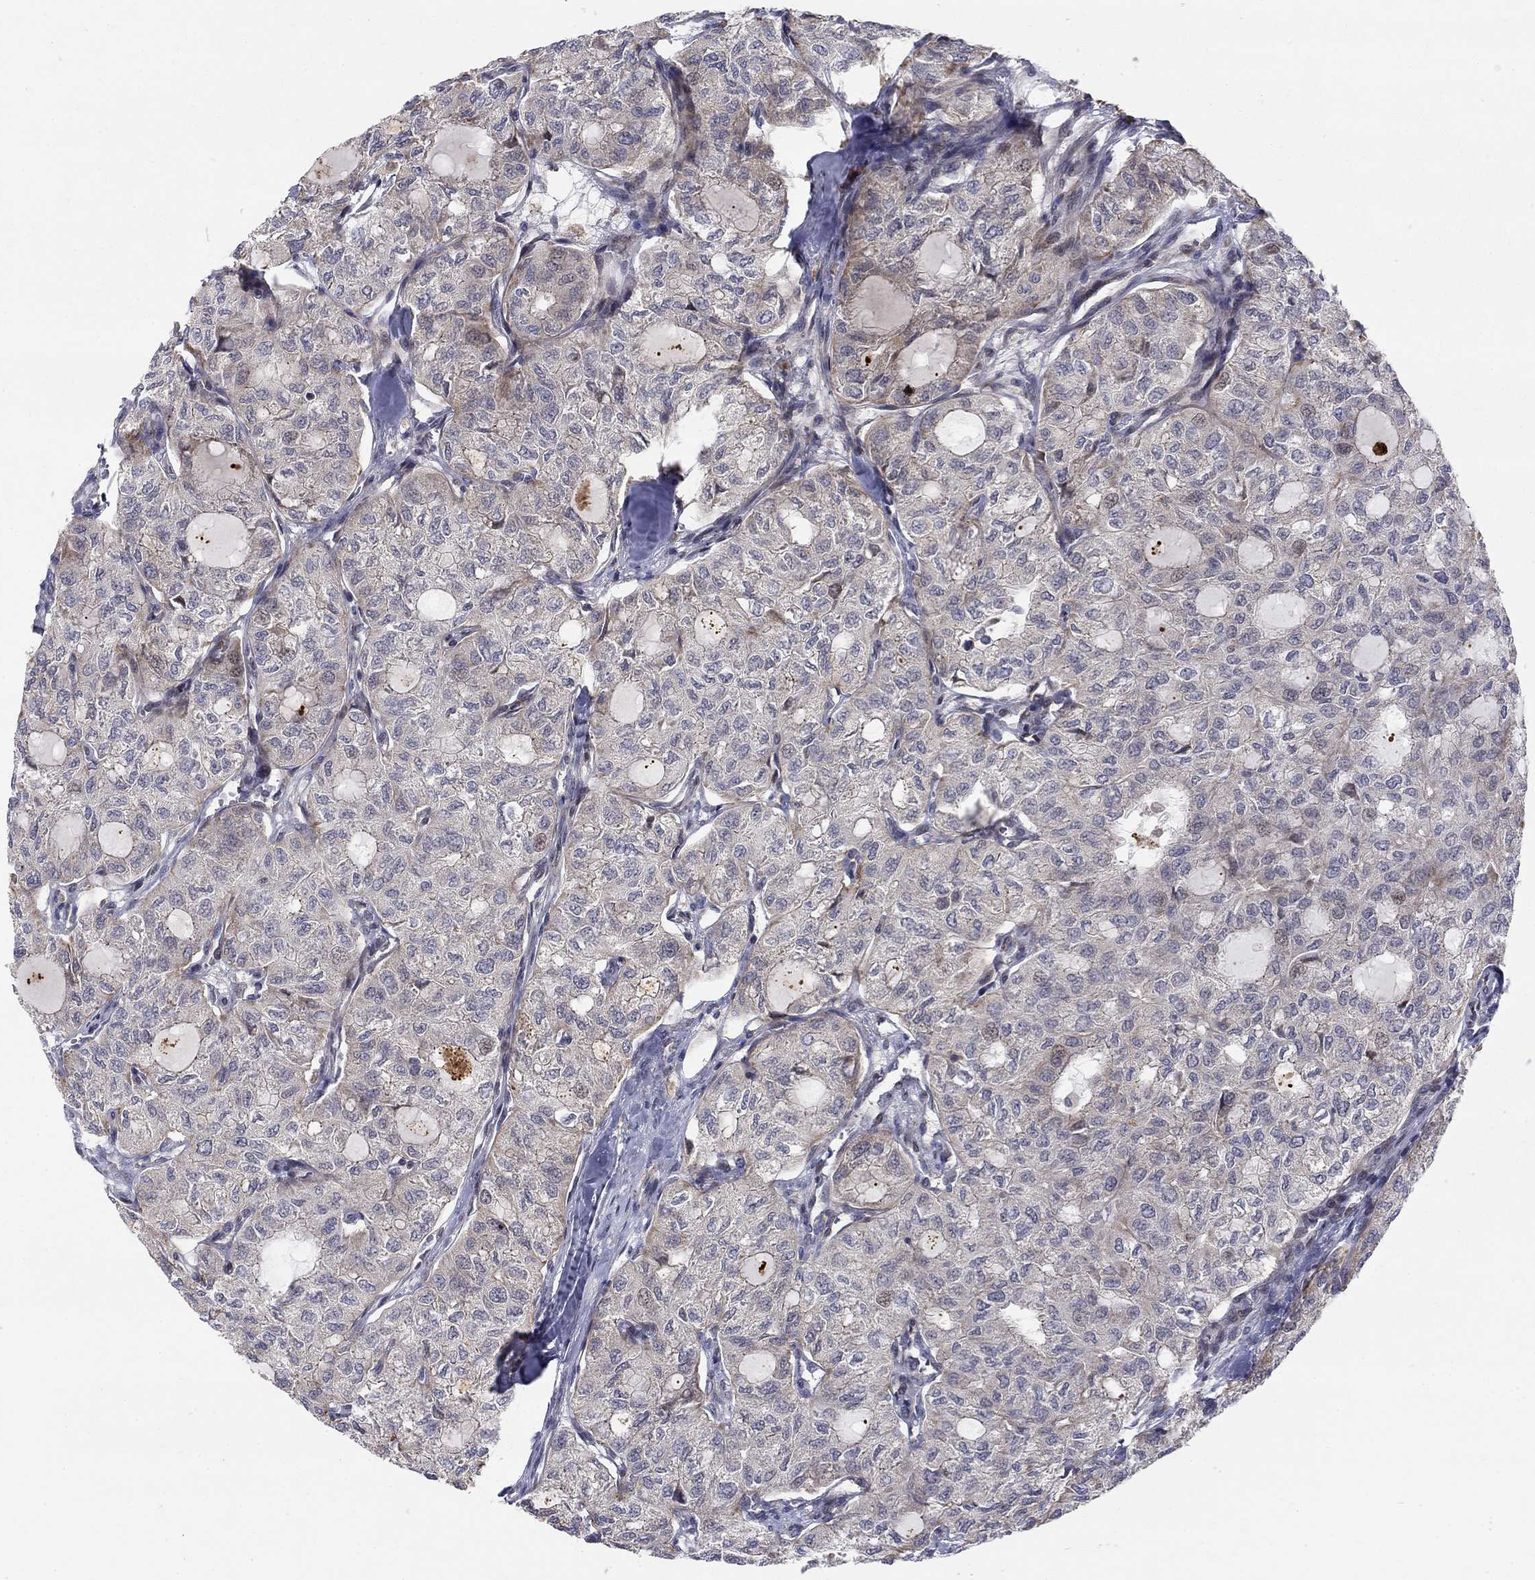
{"staining": {"intensity": "negative", "quantity": "none", "location": "none"}, "tissue": "thyroid cancer", "cell_type": "Tumor cells", "image_type": "cancer", "snomed": [{"axis": "morphology", "description": "Follicular adenoma carcinoma, NOS"}, {"axis": "topography", "description": "Thyroid gland"}], "caption": "The IHC micrograph has no significant expression in tumor cells of thyroid cancer tissue.", "gene": "WDR19", "patient": {"sex": "male", "age": 75}}